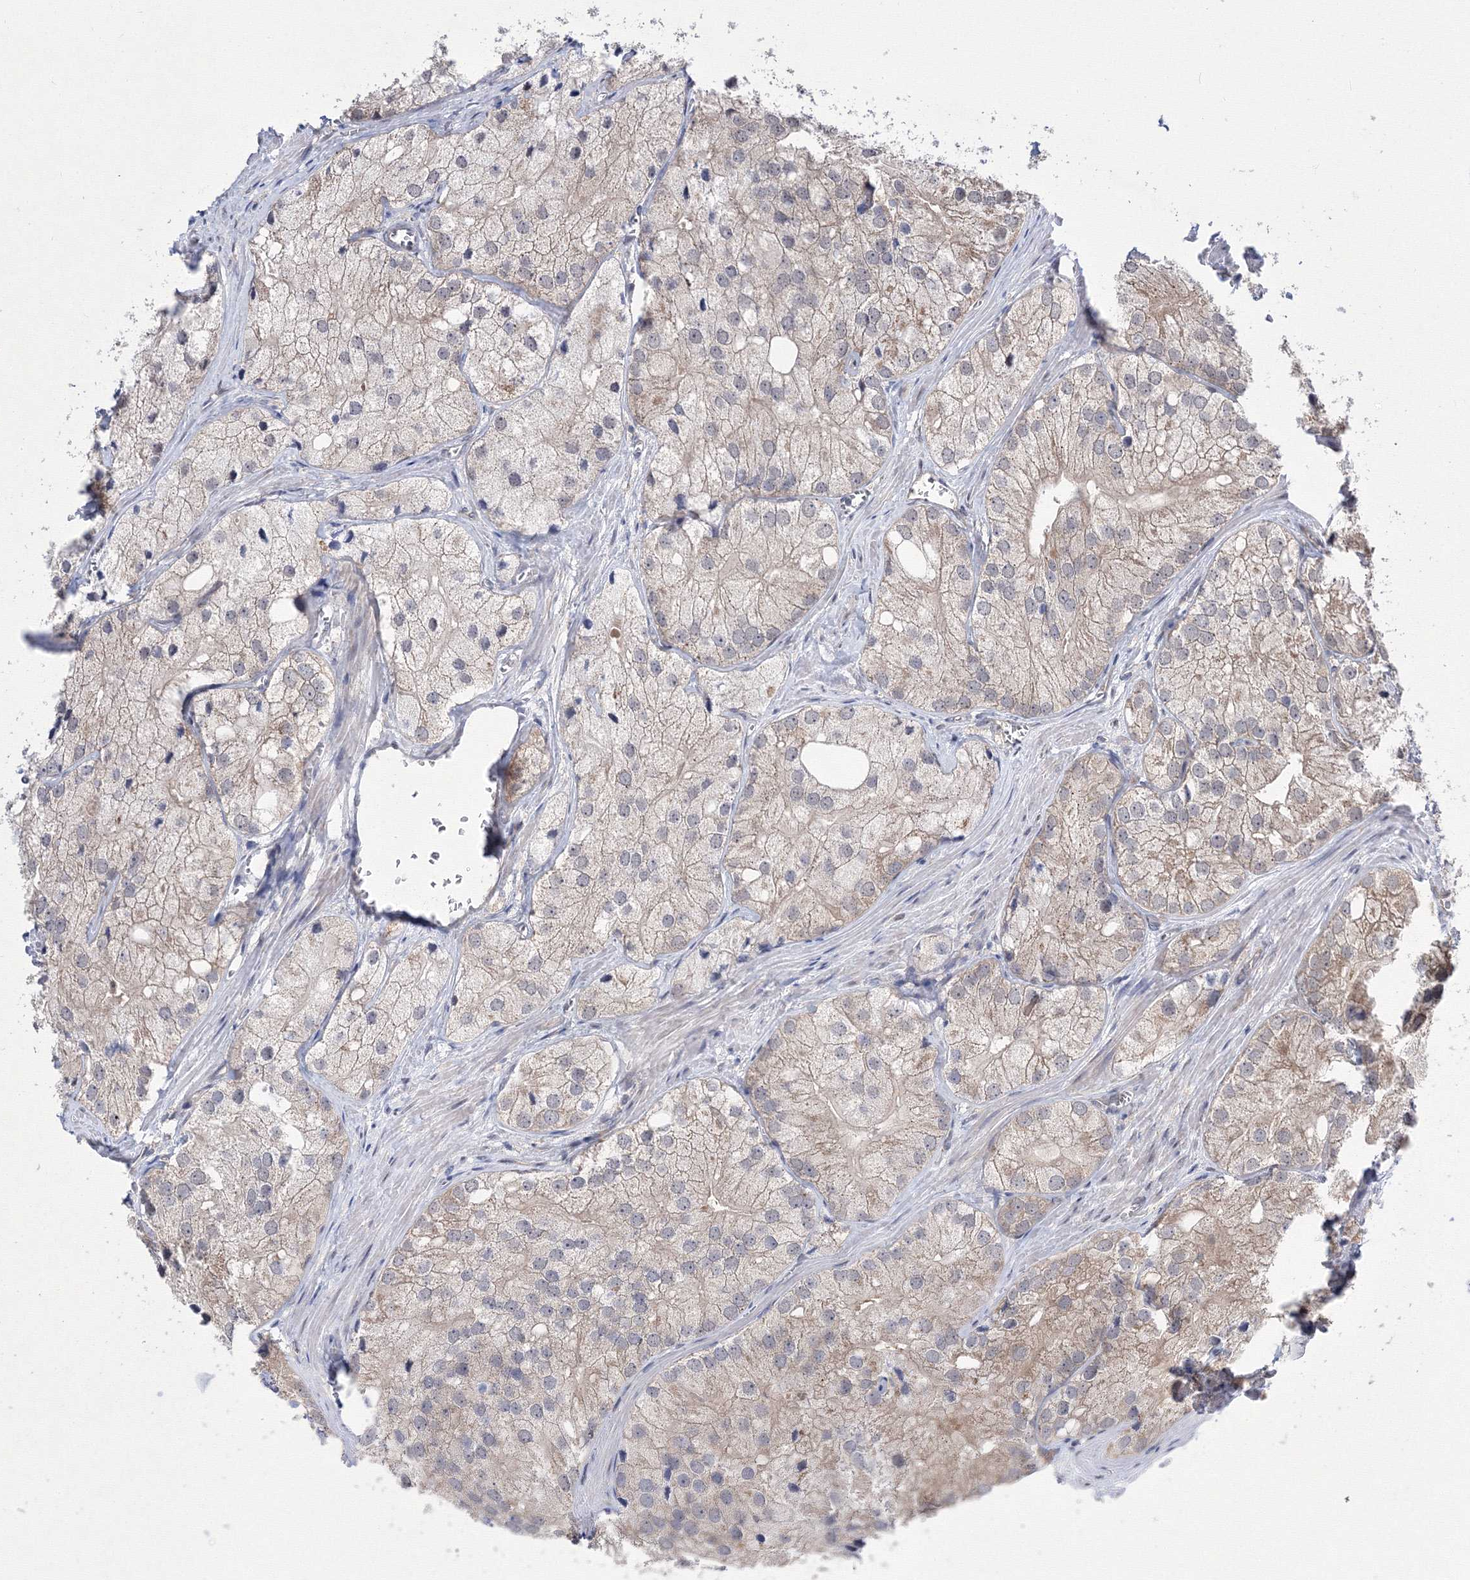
{"staining": {"intensity": "weak", "quantity": "<25%", "location": "cytoplasmic/membranous"}, "tissue": "prostate cancer", "cell_type": "Tumor cells", "image_type": "cancer", "snomed": [{"axis": "morphology", "description": "Adenocarcinoma, Low grade"}, {"axis": "topography", "description": "Prostate"}], "caption": "Human prostate cancer (low-grade adenocarcinoma) stained for a protein using immunohistochemistry shows no expression in tumor cells.", "gene": "GPN1", "patient": {"sex": "male", "age": 69}}